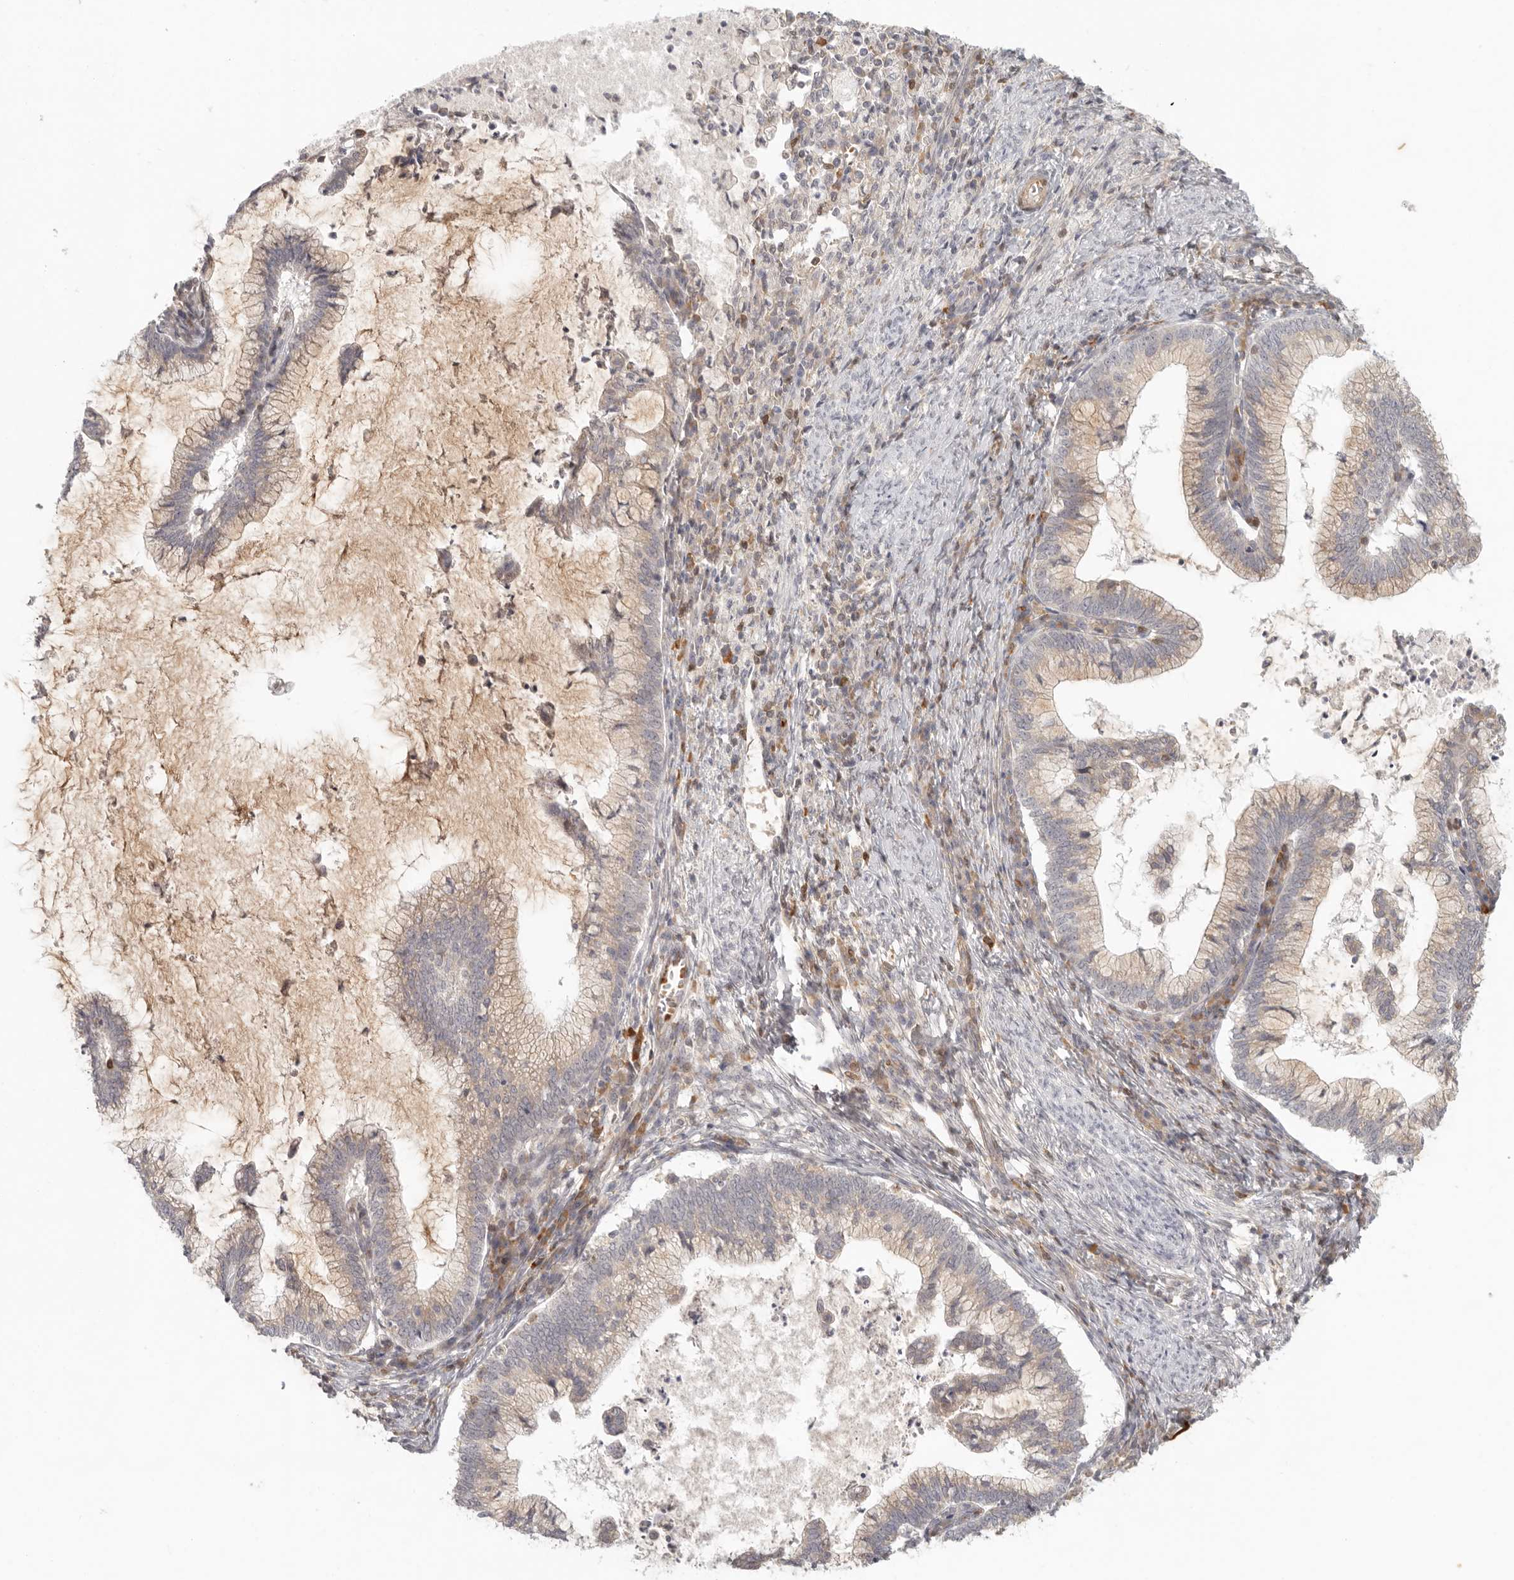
{"staining": {"intensity": "weak", "quantity": "25%-75%", "location": "cytoplasmic/membranous"}, "tissue": "cervical cancer", "cell_type": "Tumor cells", "image_type": "cancer", "snomed": [{"axis": "morphology", "description": "Adenocarcinoma, NOS"}, {"axis": "topography", "description": "Cervix"}], "caption": "A high-resolution photomicrograph shows IHC staining of cervical cancer (adenocarcinoma), which exhibits weak cytoplasmic/membranous staining in about 25%-75% of tumor cells.", "gene": "AHDC1", "patient": {"sex": "female", "age": 36}}